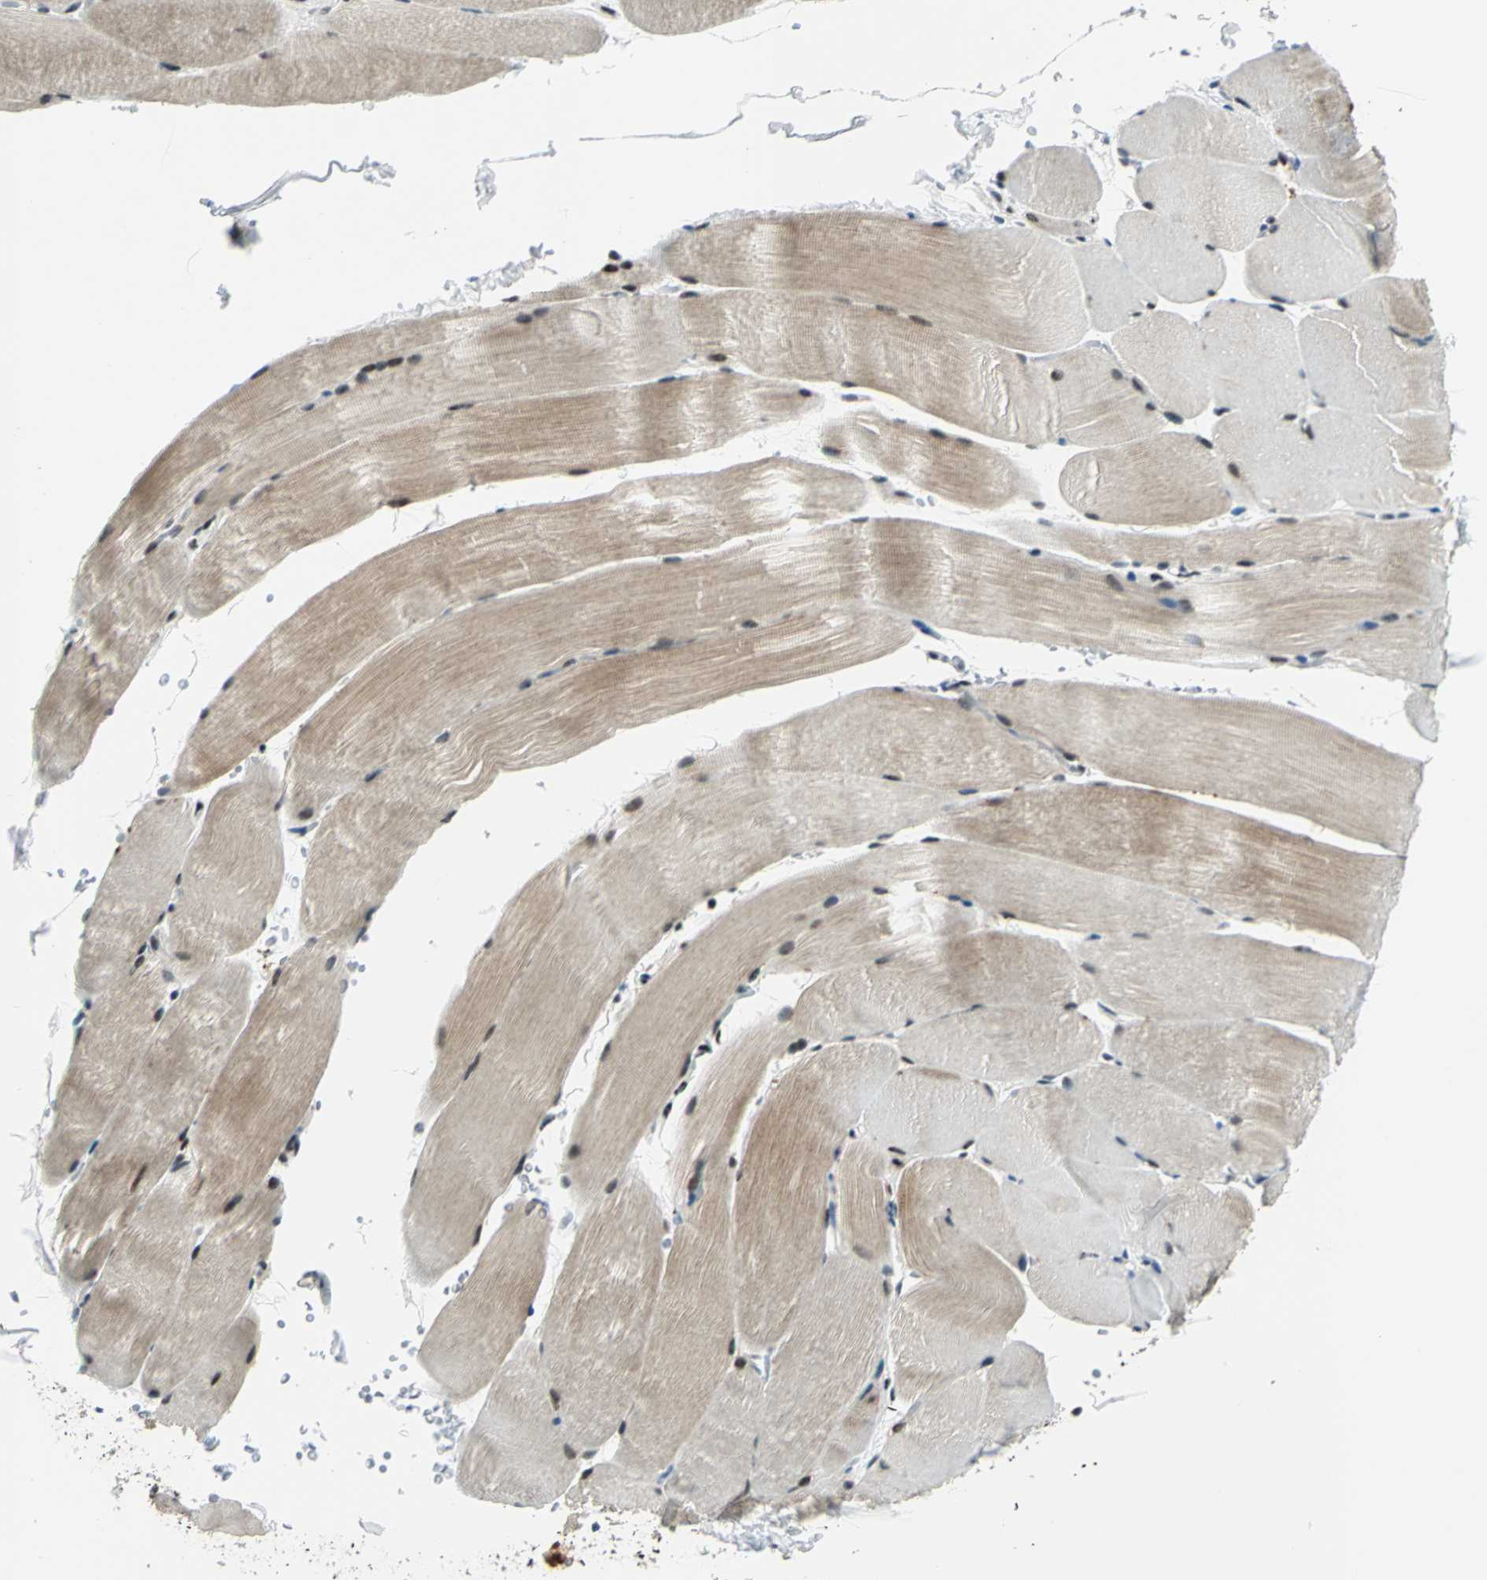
{"staining": {"intensity": "moderate", "quantity": "25%-75%", "location": "cytoplasmic/membranous,nuclear"}, "tissue": "skeletal muscle", "cell_type": "Myocytes", "image_type": "normal", "snomed": [{"axis": "morphology", "description": "Normal tissue, NOS"}, {"axis": "topography", "description": "Skeletal muscle"}, {"axis": "topography", "description": "Parathyroid gland"}], "caption": "Immunohistochemical staining of normal human skeletal muscle exhibits medium levels of moderate cytoplasmic/membranous,nuclear staining in approximately 25%-75% of myocytes. (Brightfield microscopy of DAB IHC at high magnification).", "gene": "KAT6B", "patient": {"sex": "female", "age": 37}}